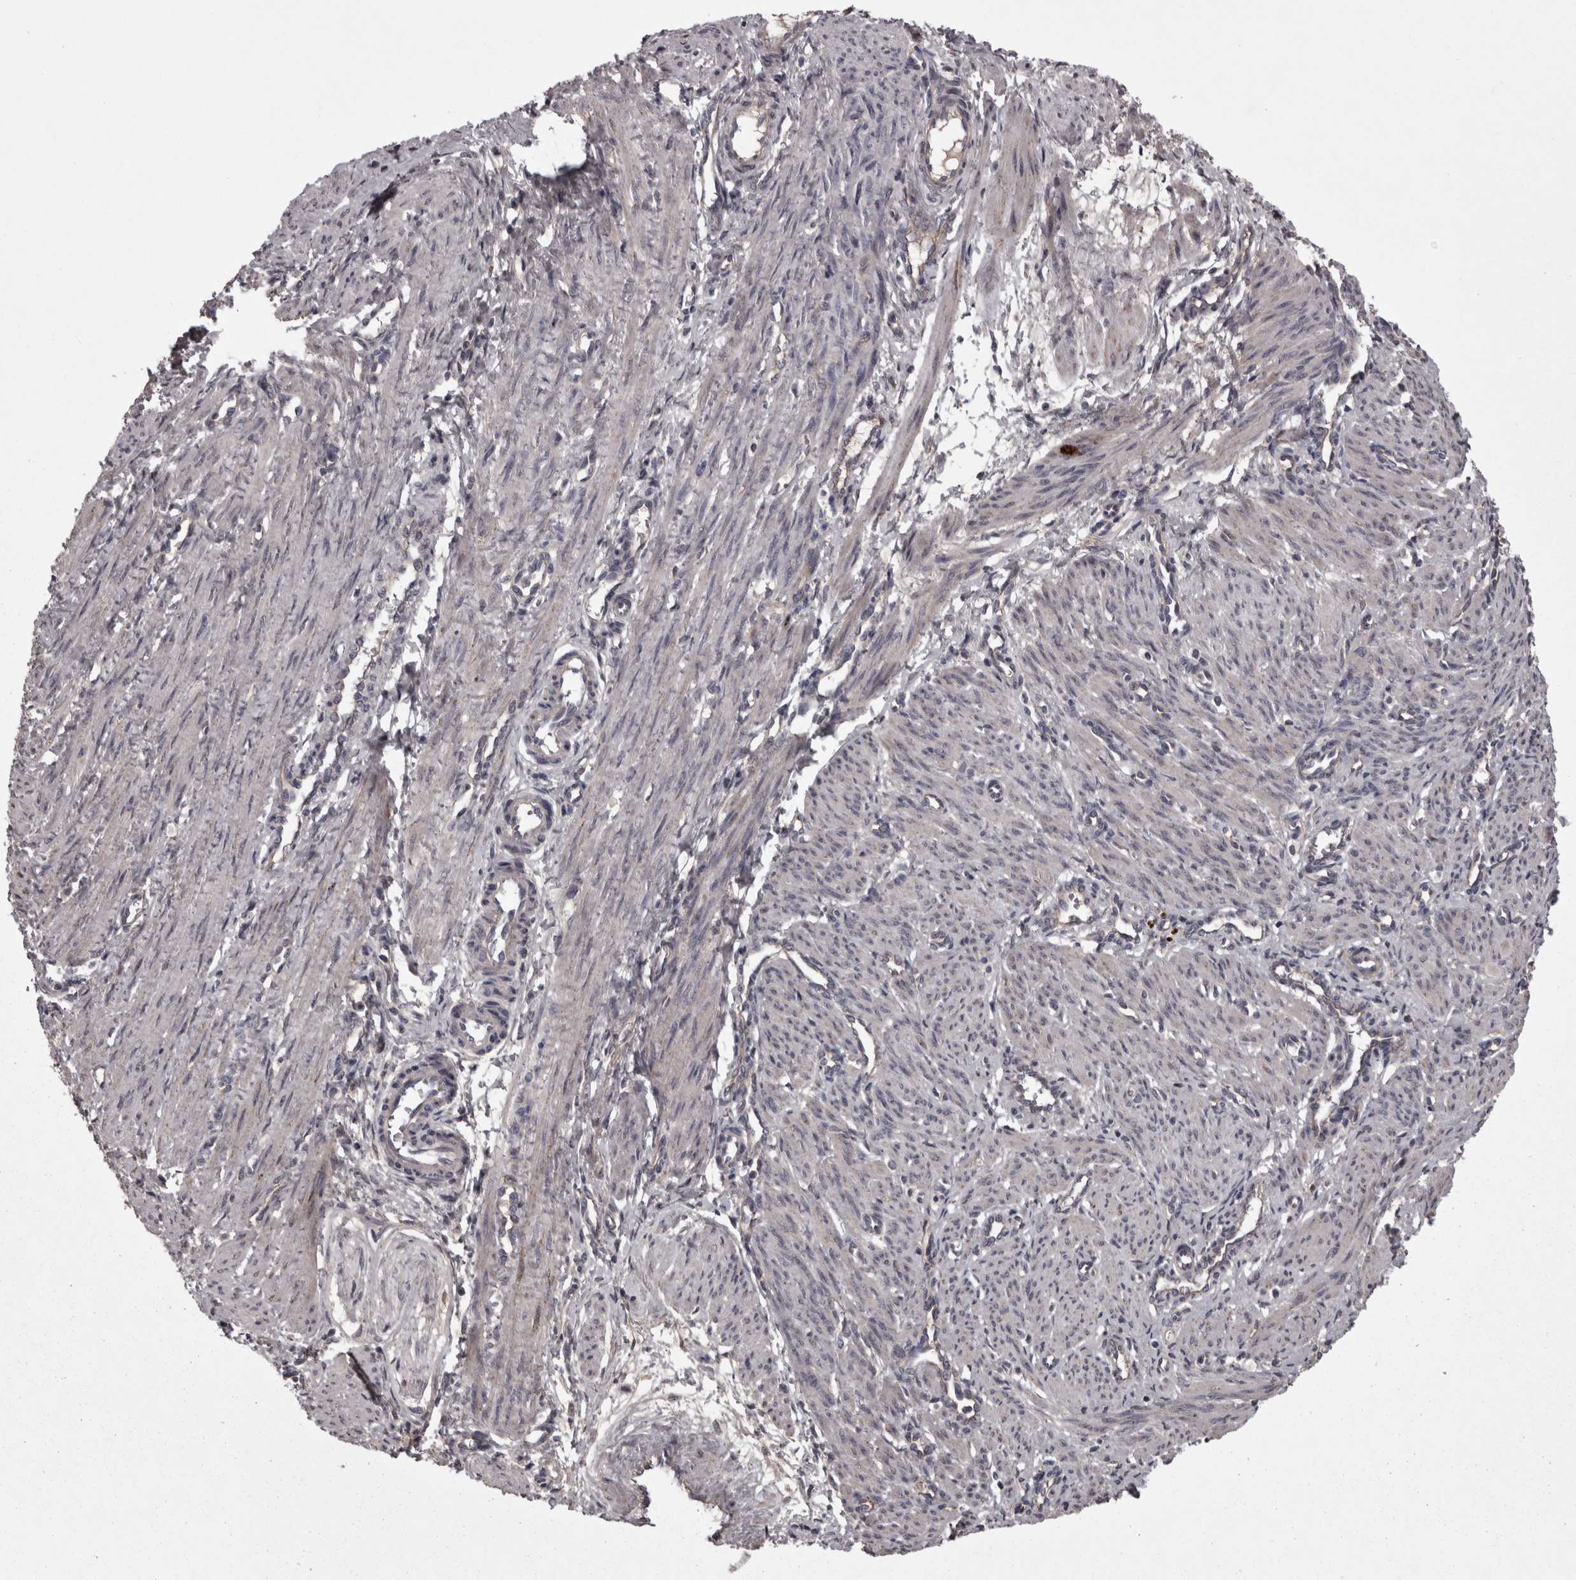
{"staining": {"intensity": "negative", "quantity": "none", "location": "none"}, "tissue": "smooth muscle", "cell_type": "Smooth muscle cells", "image_type": "normal", "snomed": [{"axis": "morphology", "description": "Normal tissue, NOS"}, {"axis": "topography", "description": "Endometrium"}], "caption": "Immunohistochemistry (IHC) of unremarkable human smooth muscle demonstrates no staining in smooth muscle cells. (Brightfield microscopy of DAB immunohistochemistry (IHC) at high magnification).", "gene": "PCDH17", "patient": {"sex": "female", "age": 33}}